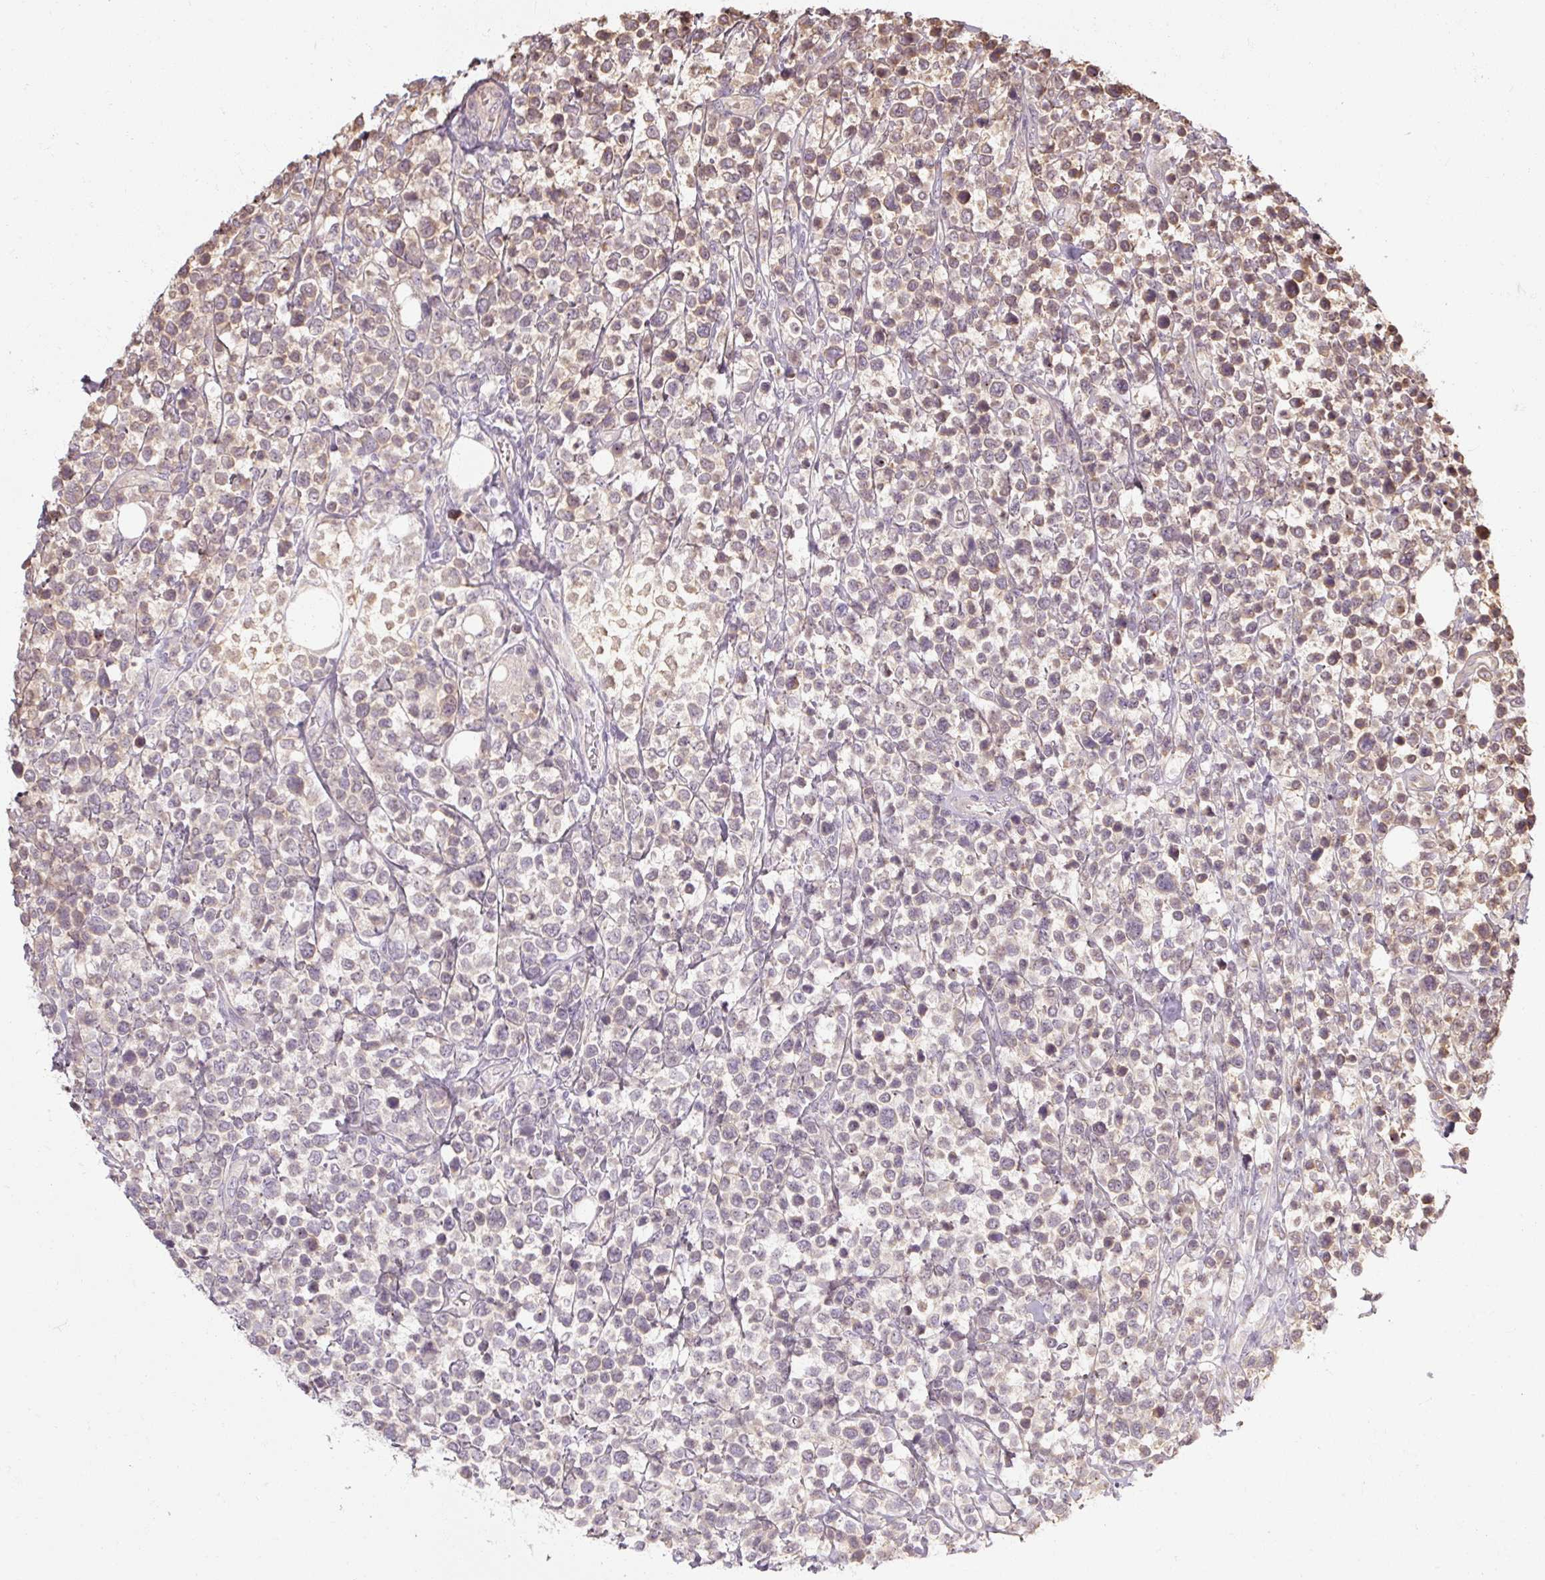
{"staining": {"intensity": "weak", "quantity": "25%-75%", "location": "cytoplasmic/membranous"}, "tissue": "lymphoma", "cell_type": "Tumor cells", "image_type": "cancer", "snomed": [{"axis": "morphology", "description": "Malignant lymphoma, non-Hodgkin's type, Low grade"}, {"axis": "topography", "description": "Lymph node"}], "caption": "Brown immunohistochemical staining in human low-grade malignant lymphoma, non-Hodgkin's type displays weak cytoplasmic/membranous staining in approximately 25%-75% of tumor cells.", "gene": "RB1CC1", "patient": {"sex": "male", "age": 60}}